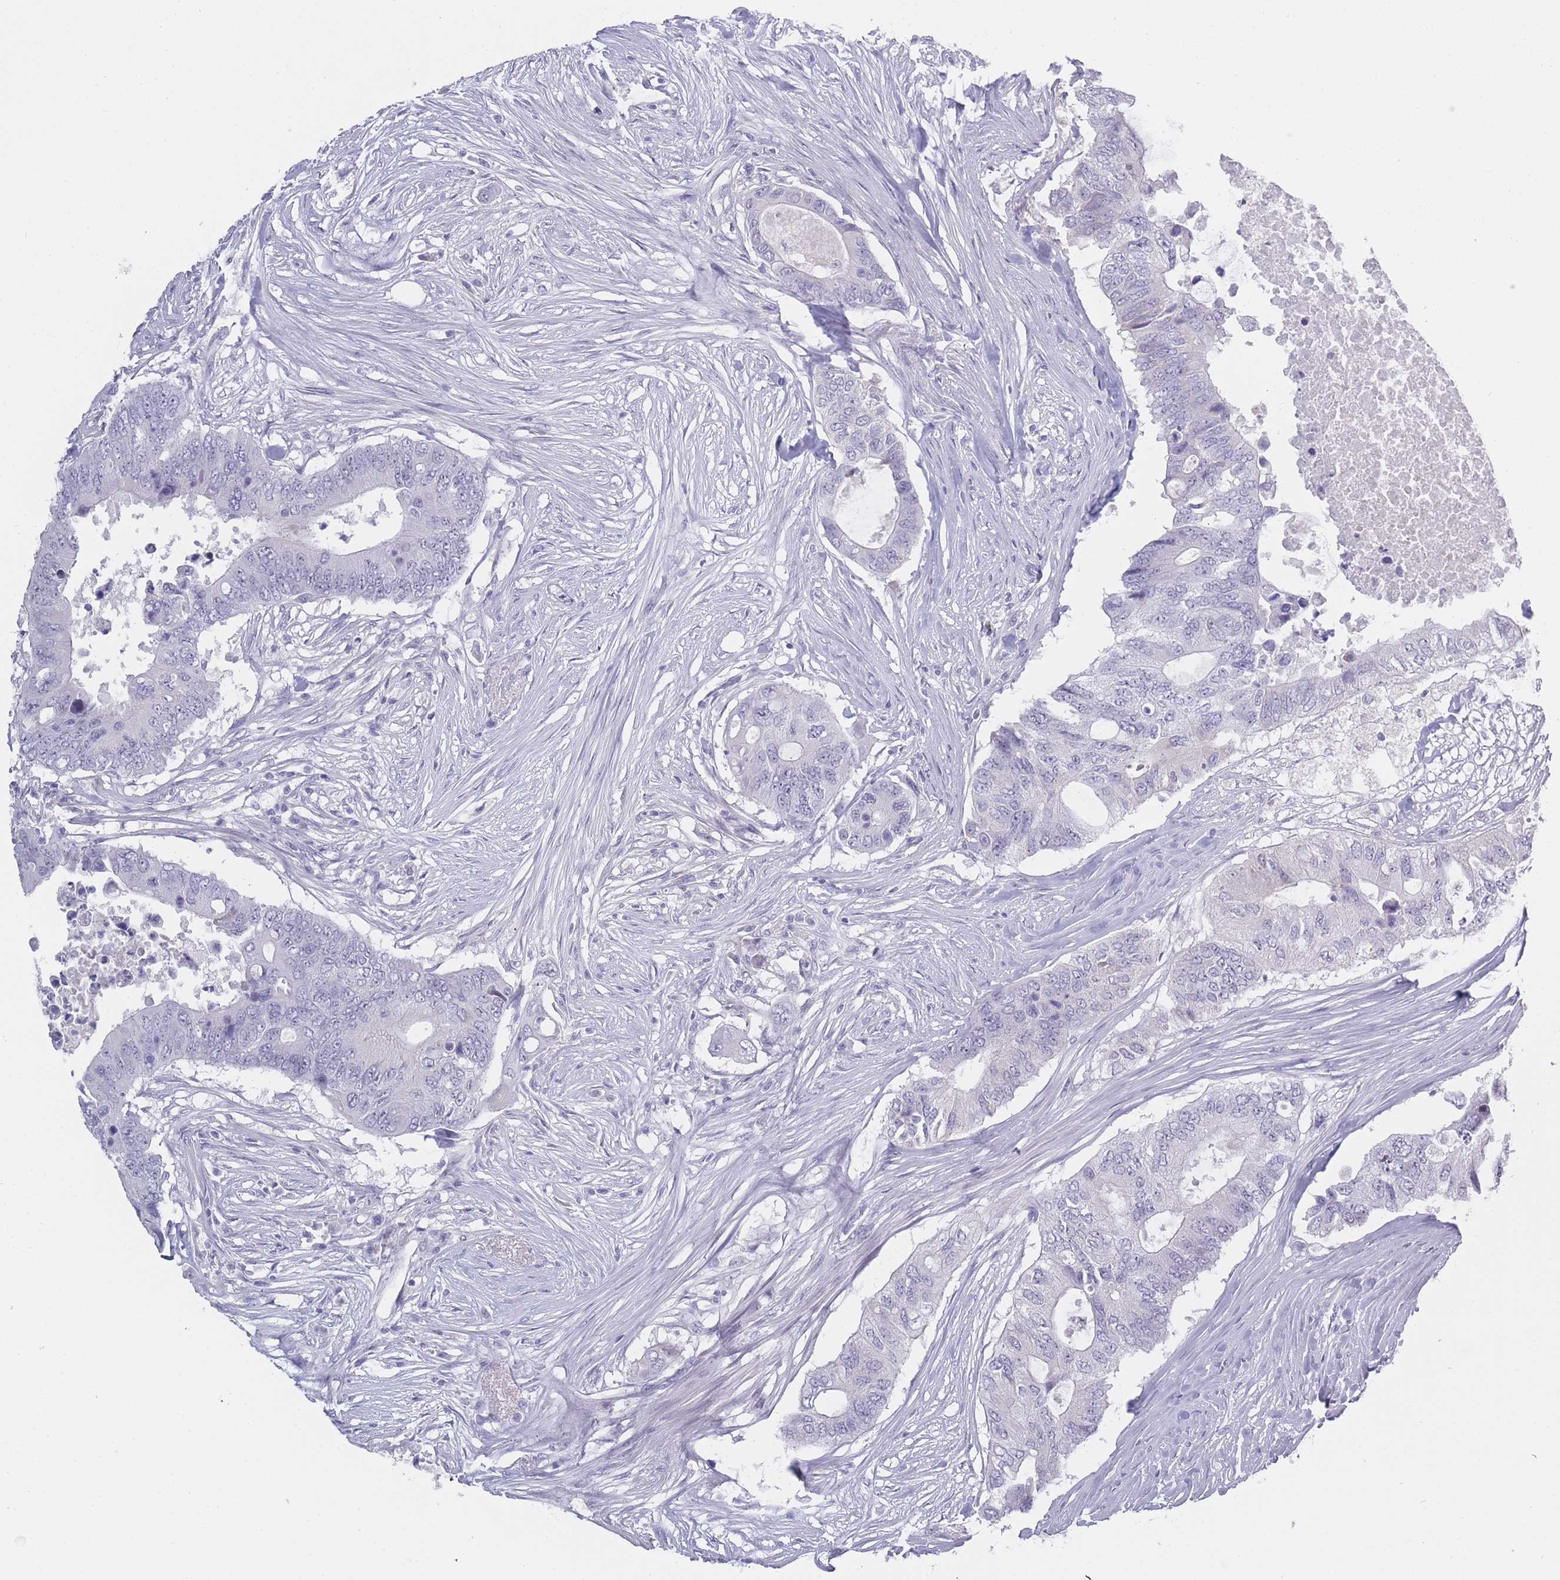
{"staining": {"intensity": "negative", "quantity": "none", "location": "none"}, "tissue": "colorectal cancer", "cell_type": "Tumor cells", "image_type": "cancer", "snomed": [{"axis": "morphology", "description": "Adenocarcinoma, NOS"}, {"axis": "topography", "description": "Colon"}], "caption": "A histopathology image of adenocarcinoma (colorectal) stained for a protein demonstrates no brown staining in tumor cells.", "gene": "ROS1", "patient": {"sex": "male", "age": 71}}